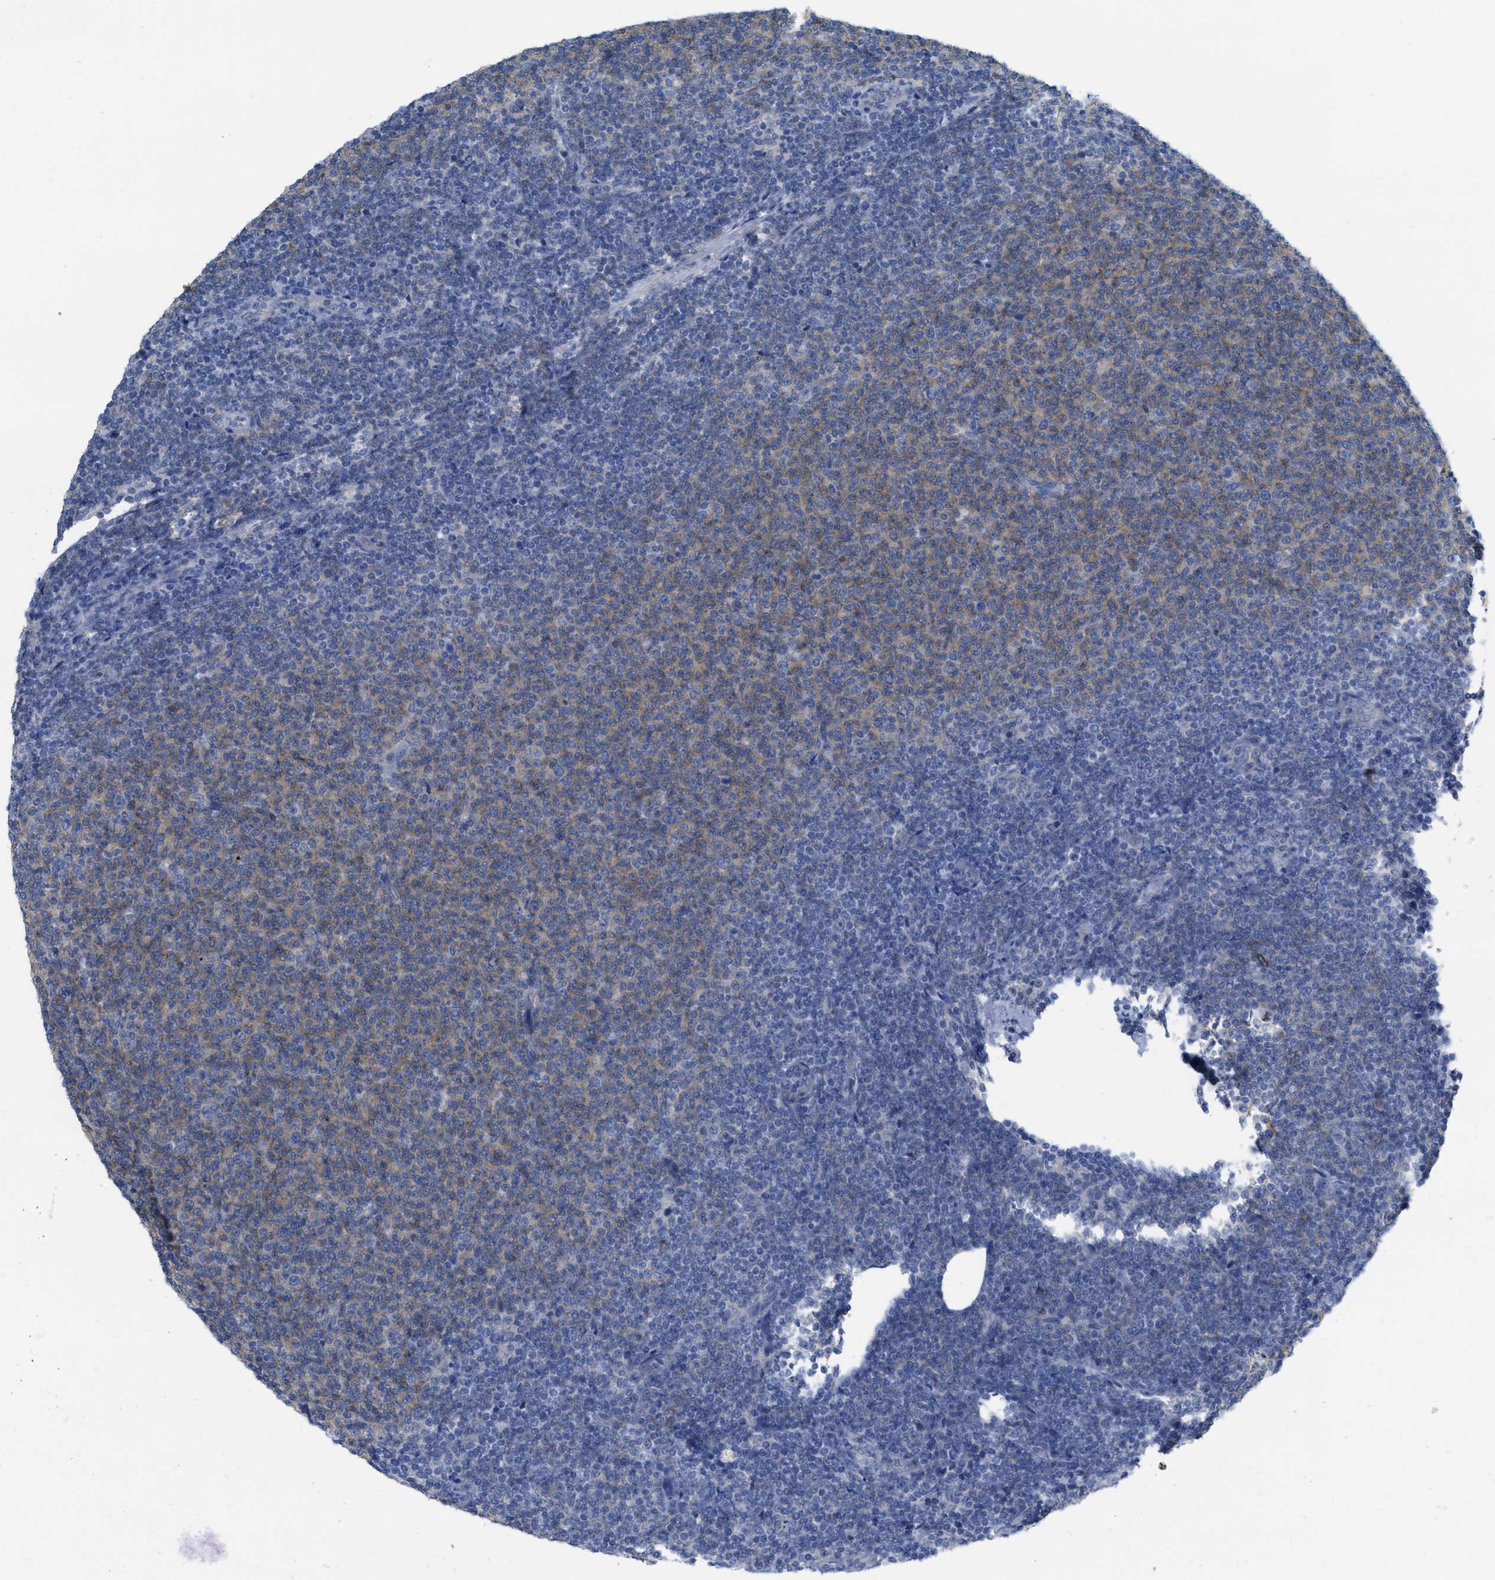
{"staining": {"intensity": "weak", "quantity": ">75%", "location": "cytoplasmic/membranous"}, "tissue": "lymphoma", "cell_type": "Tumor cells", "image_type": "cancer", "snomed": [{"axis": "morphology", "description": "Malignant lymphoma, non-Hodgkin's type, Low grade"}, {"axis": "topography", "description": "Lymph node"}], "caption": "DAB (3,3'-diaminobenzidine) immunohistochemical staining of low-grade malignant lymphoma, non-Hodgkin's type reveals weak cytoplasmic/membranous protein expression in approximately >75% of tumor cells.", "gene": "CNNM4", "patient": {"sex": "male", "age": 66}}